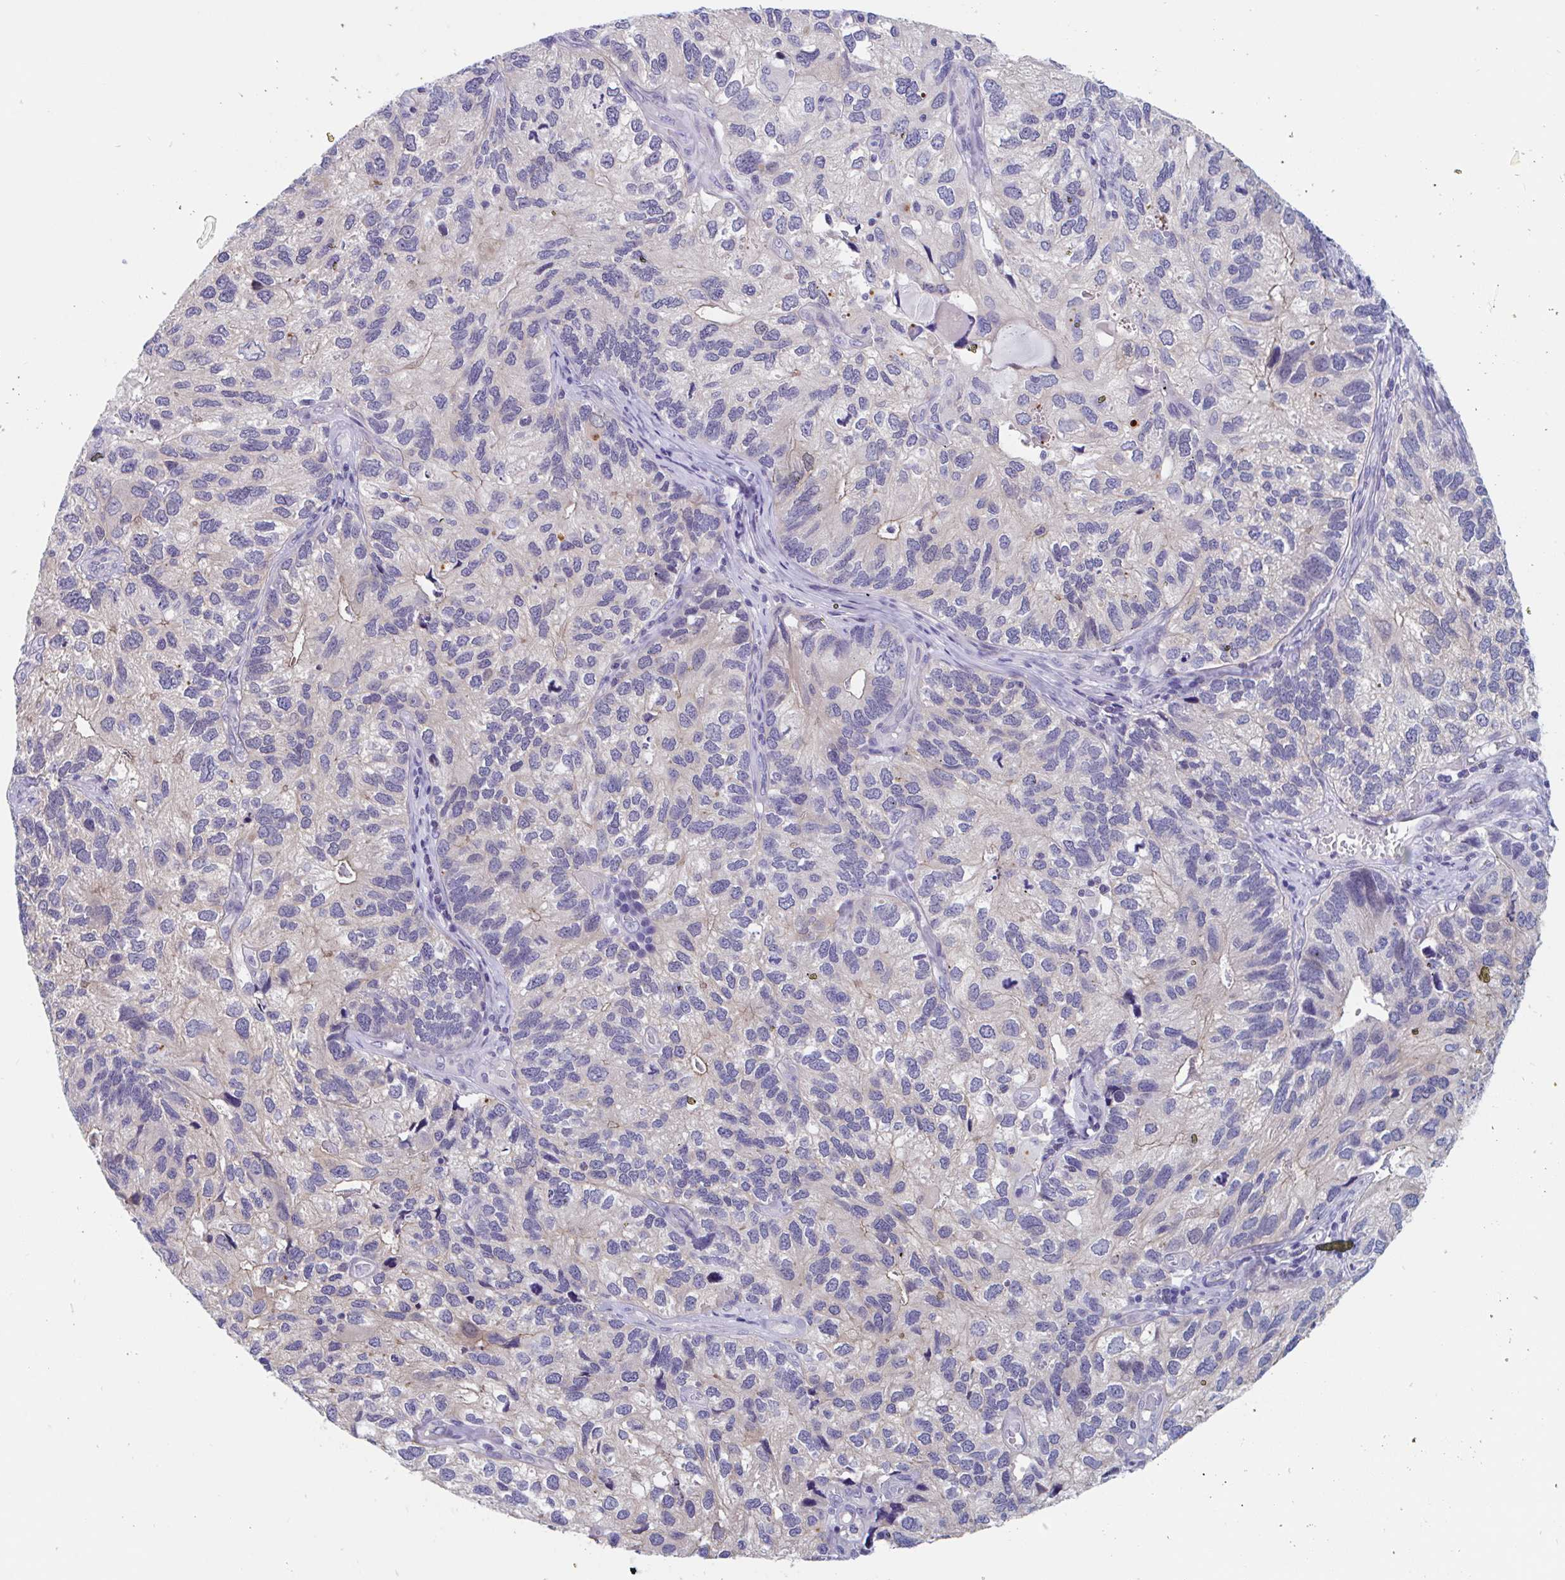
{"staining": {"intensity": "negative", "quantity": "none", "location": "none"}, "tissue": "endometrial cancer", "cell_type": "Tumor cells", "image_type": "cancer", "snomed": [{"axis": "morphology", "description": "Carcinoma, NOS"}, {"axis": "topography", "description": "Uterus"}], "caption": "Carcinoma (endometrial) stained for a protein using IHC shows no expression tumor cells.", "gene": "UNKL", "patient": {"sex": "female", "age": 76}}